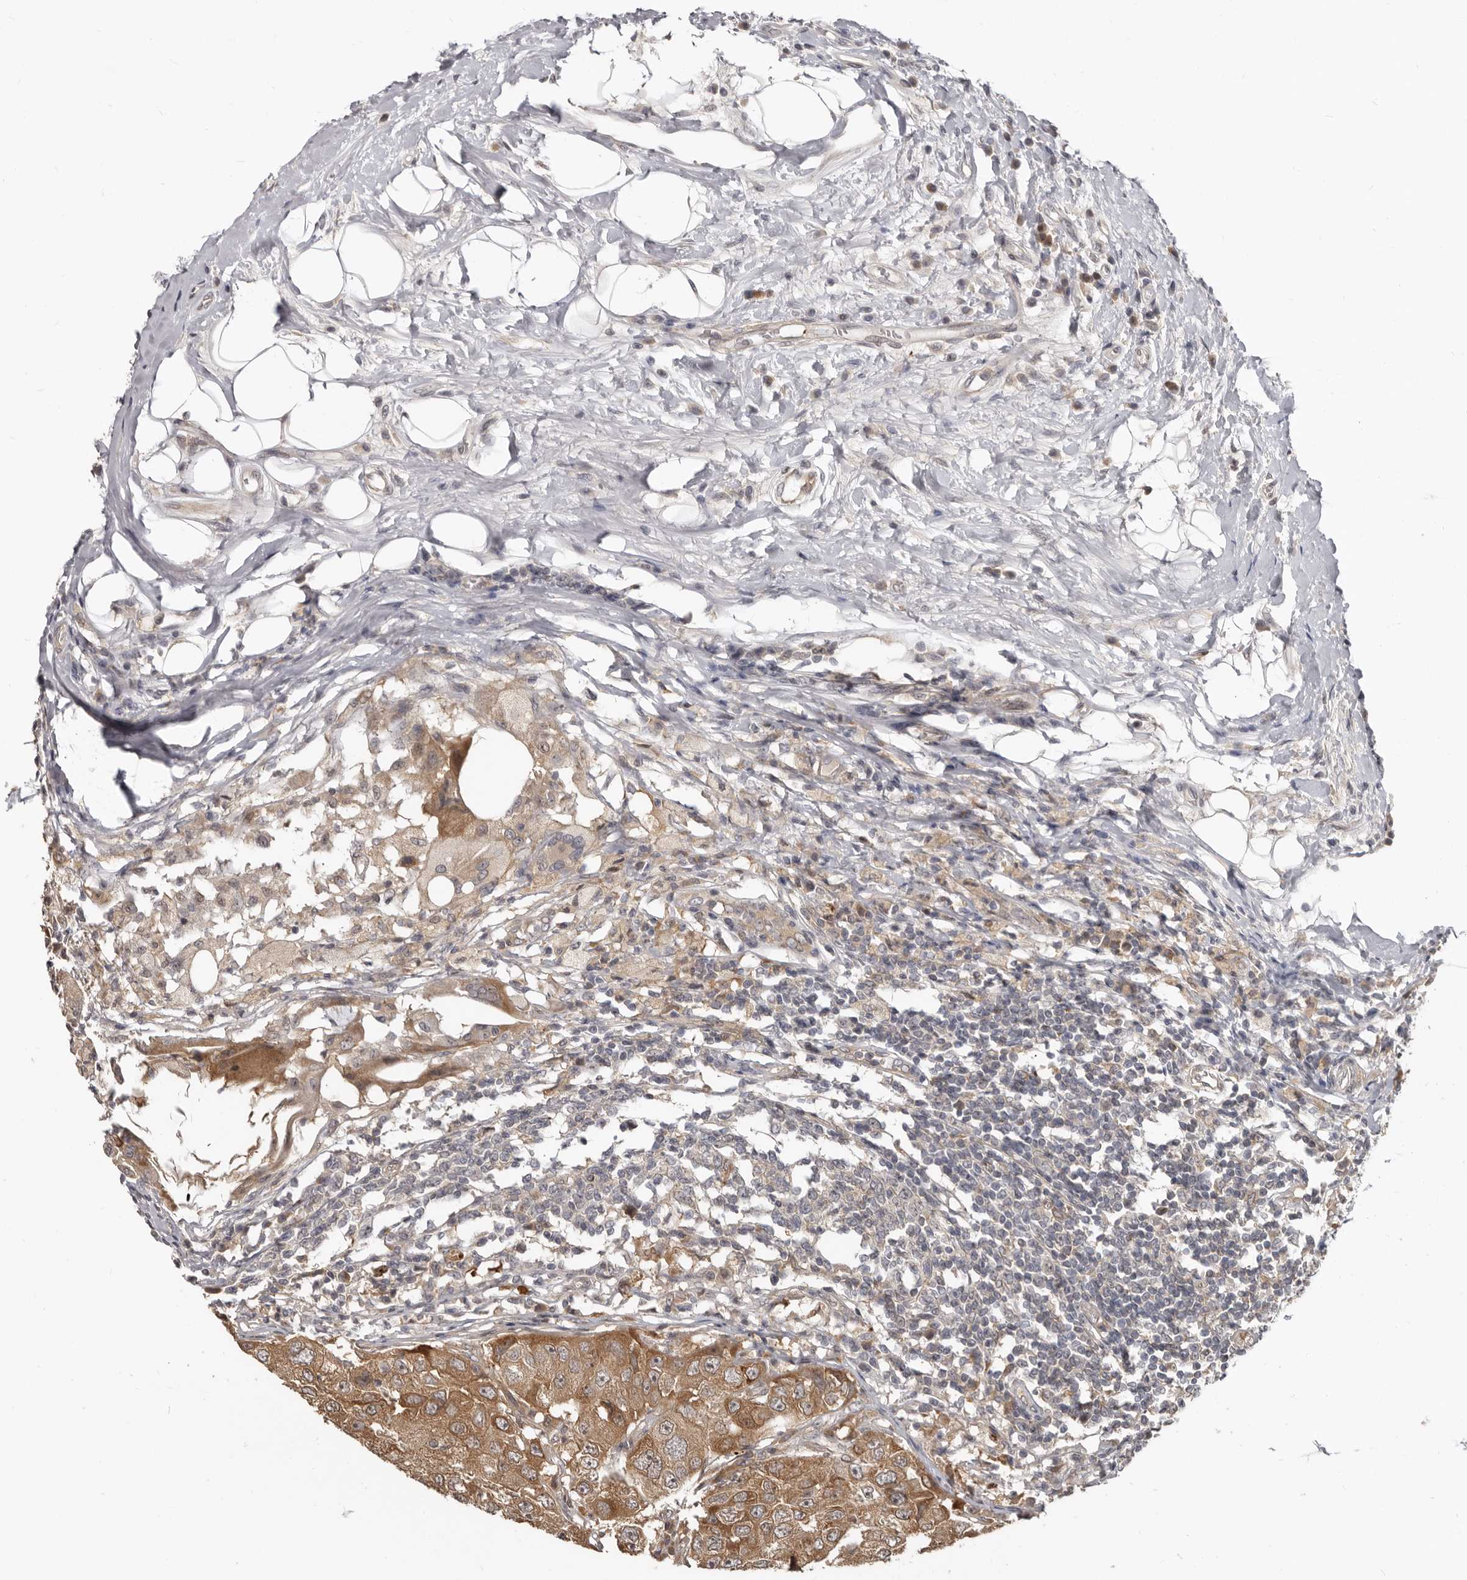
{"staining": {"intensity": "moderate", "quantity": ">75%", "location": "cytoplasmic/membranous"}, "tissue": "breast cancer", "cell_type": "Tumor cells", "image_type": "cancer", "snomed": [{"axis": "morphology", "description": "Duct carcinoma"}, {"axis": "topography", "description": "Breast"}], "caption": "The image demonstrates a brown stain indicating the presence of a protein in the cytoplasmic/membranous of tumor cells in breast invasive ductal carcinoma.", "gene": "BAD", "patient": {"sex": "female", "age": 27}}